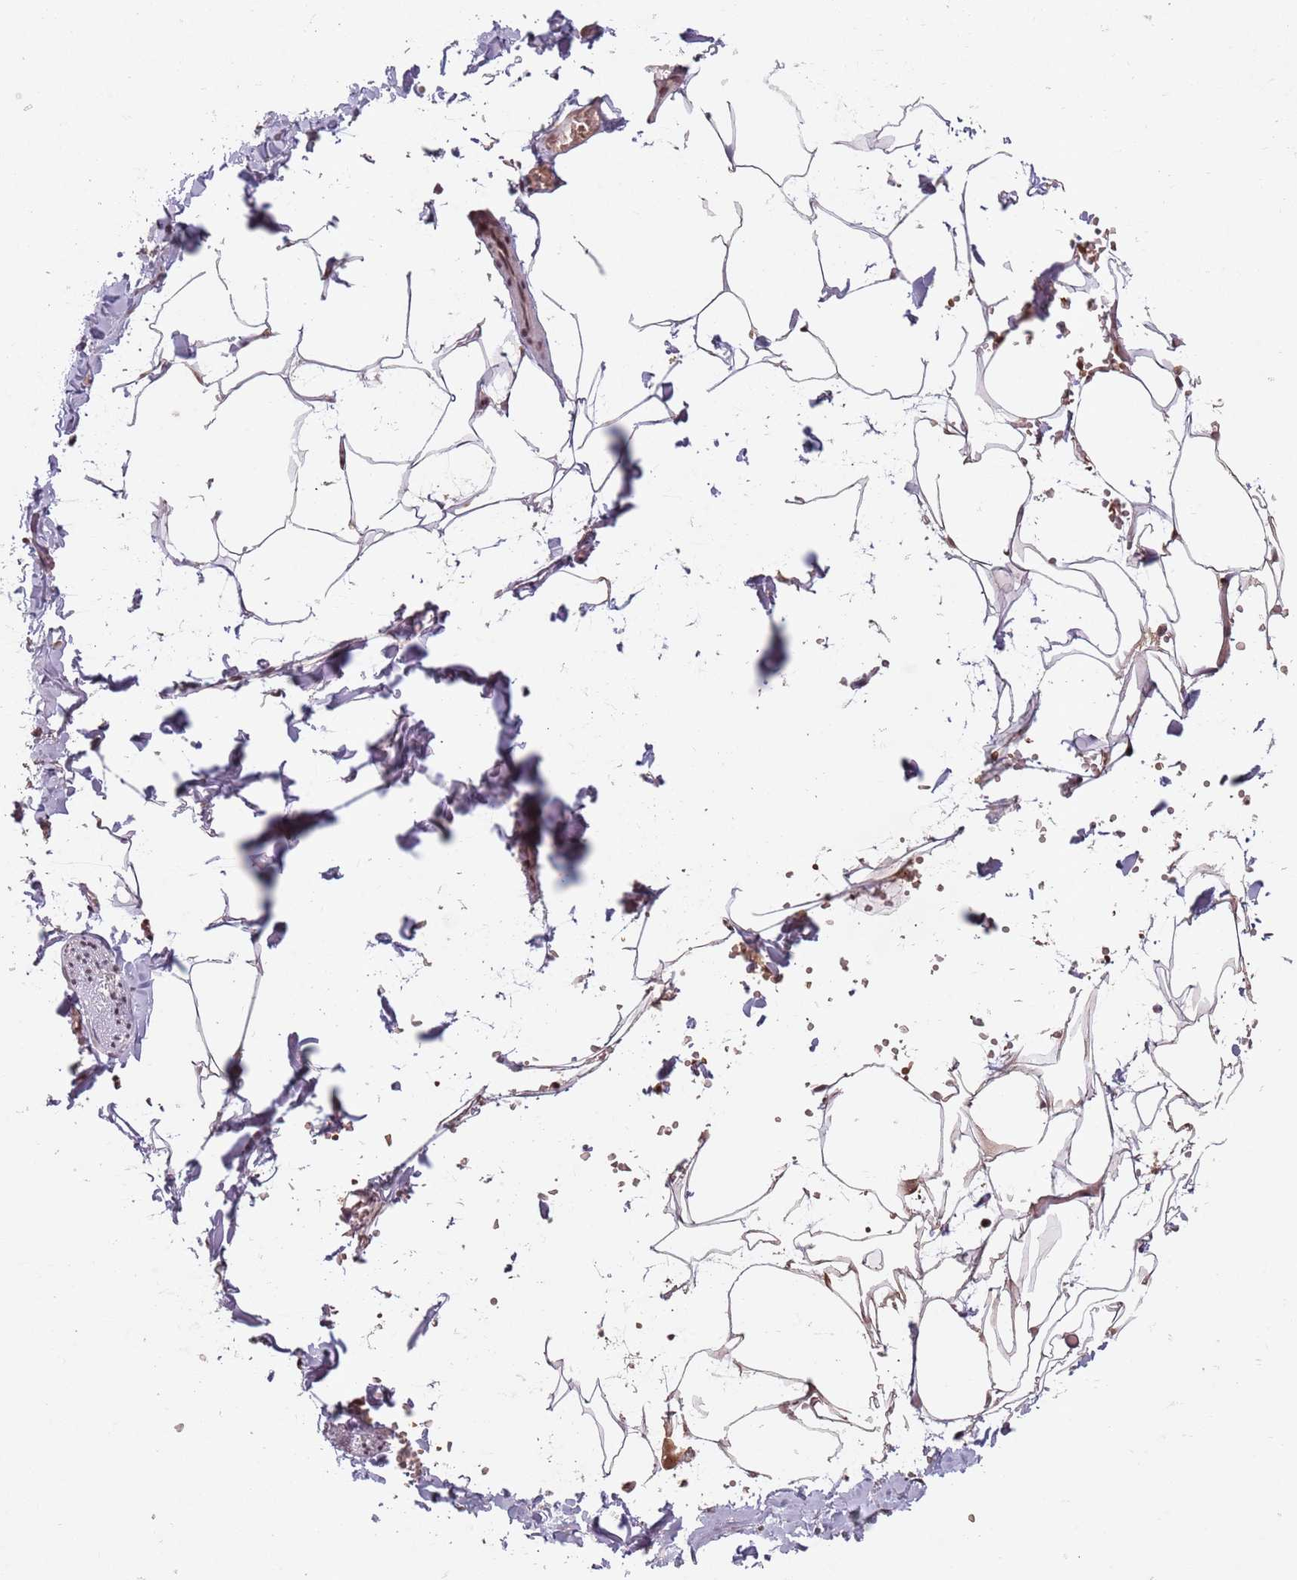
{"staining": {"intensity": "moderate", "quantity": ">75%", "location": "nuclear"}, "tissue": "adipose tissue", "cell_type": "Adipocytes", "image_type": "normal", "snomed": [{"axis": "morphology", "description": "Normal tissue, NOS"}, {"axis": "topography", "description": "Gallbladder"}, {"axis": "topography", "description": "Peripheral nerve tissue"}], "caption": "A medium amount of moderate nuclear positivity is identified in about >75% of adipocytes in unremarkable adipose tissue.", "gene": "NCBP1", "patient": {"sex": "male", "age": 38}}